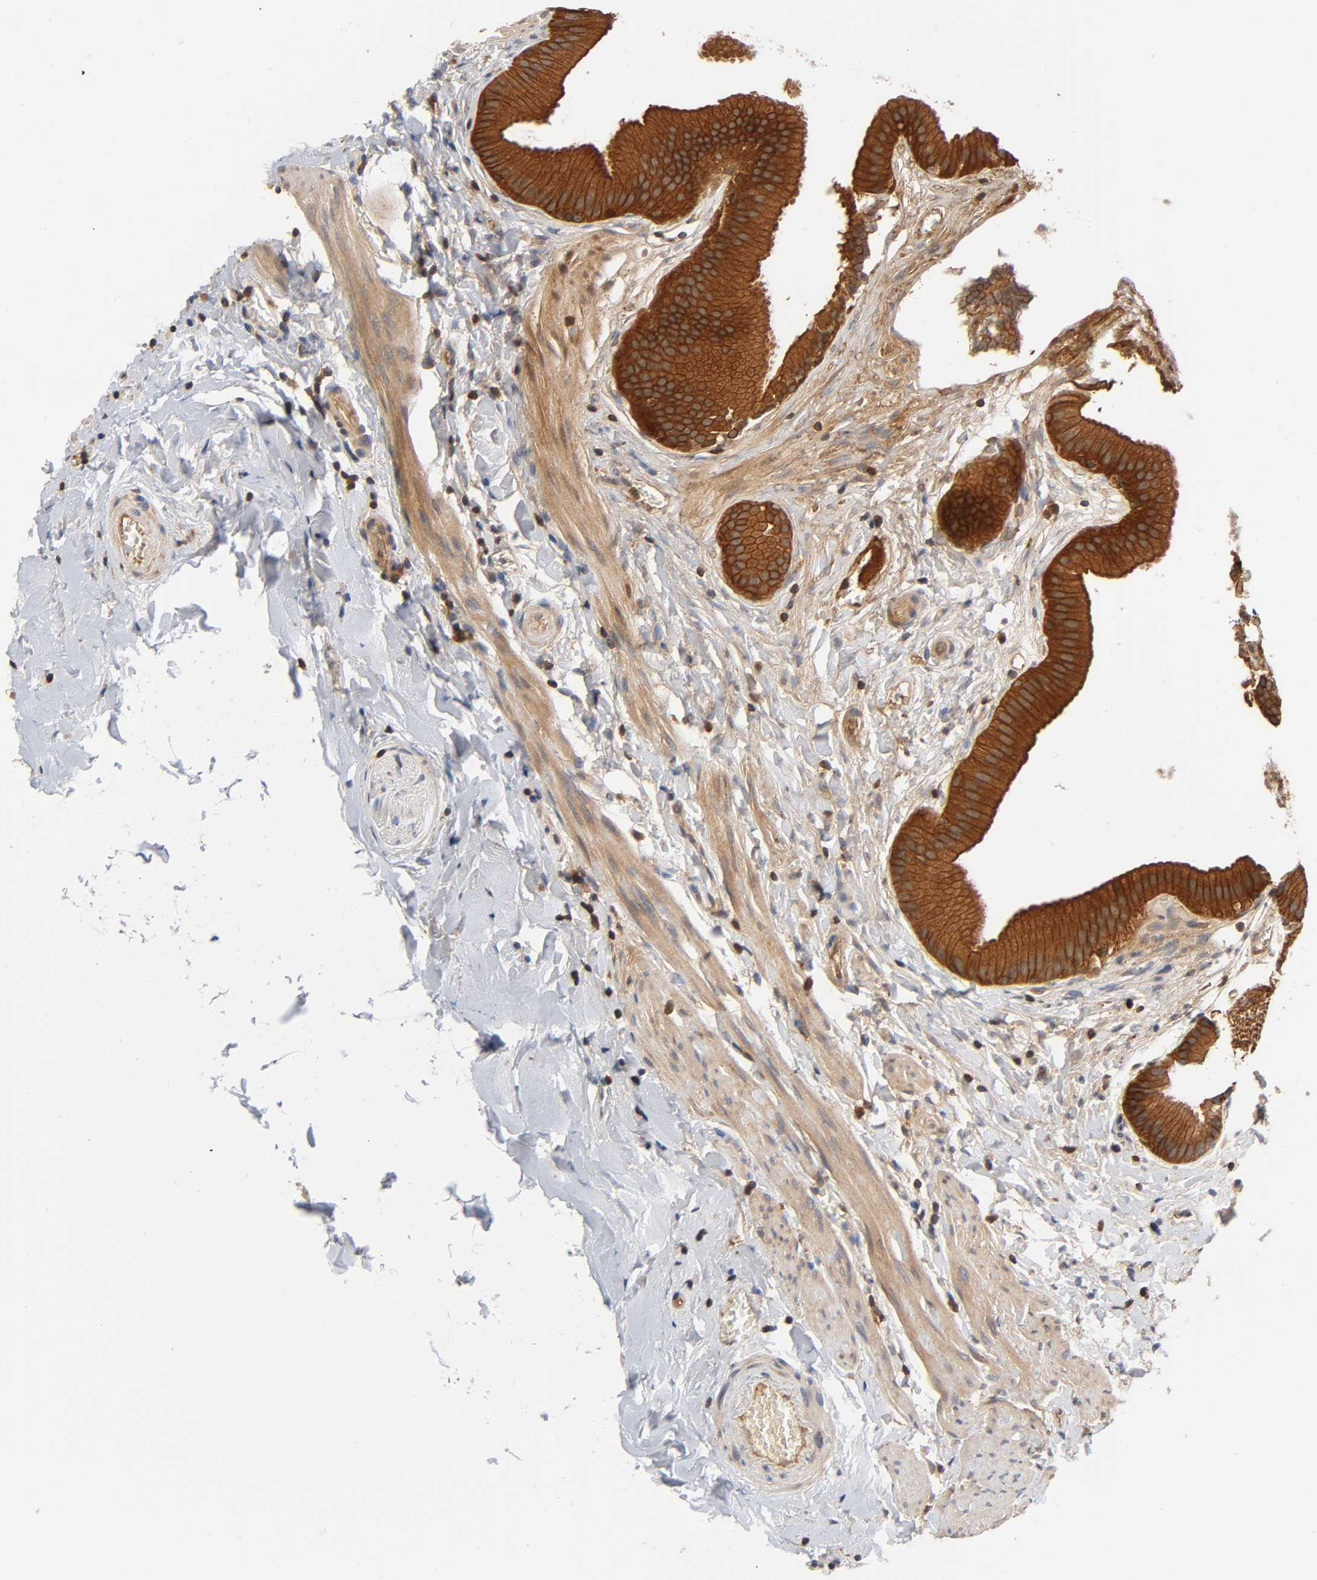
{"staining": {"intensity": "strong", "quantity": ">75%", "location": "cytoplasmic/membranous"}, "tissue": "gallbladder", "cell_type": "Glandular cells", "image_type": "normal", "snomed": [{"axis": "morphology", "description": "Normal tissue, NOS"}, {"axis": "topography", "description": "Gallbladder"}], "caption": "The image shows staining of normal gallbladder, revealing strong cytoplasmic/membranous protein positivity (brown color) within glandular cells. Immunohistochemistry stains the protein of interest in brown and the nuclei are stained blue.", "gene": "PRKAB1", "patient": {"sex": "female", "age": 63}}